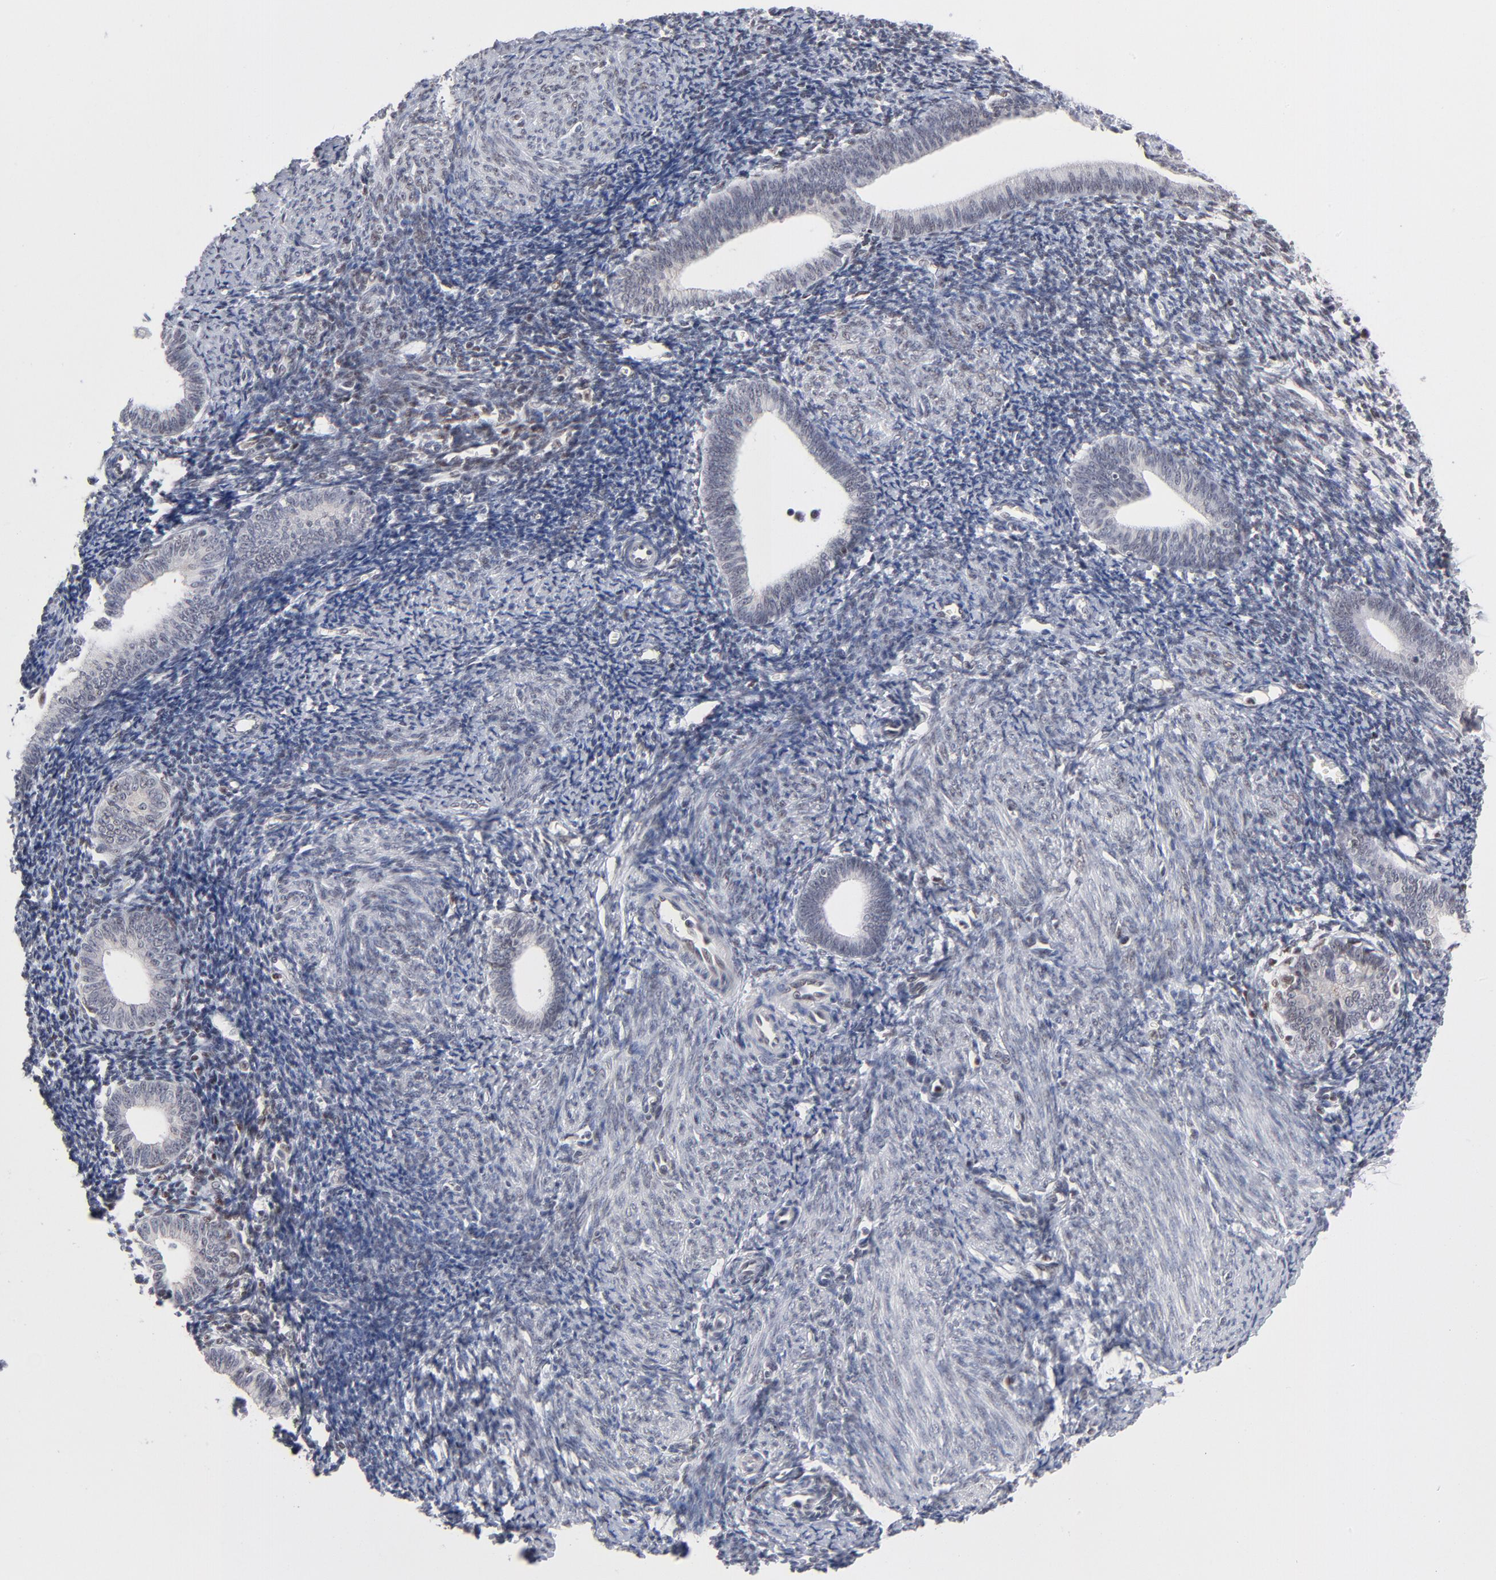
{"staining": {"intensity": "negative", "quantity": "none", "location": "none"}, "tissue": "endometrium", "cell_type": "Cells in endometrial stroma", "image_type": "normal", "snomed": [{"axis": "morphology", "description": "Normal tissue, NOS"}, {"axis": "topography", "description": "Endometrium"}], "caption": "Immunohistochemistry (IHC) image of unremarkable endometrium: human endometrium stained with DAB displays no significant protein positivity in cells in endometrial stroma.", "gene": "MAX", "patient": {"sex": "female", "age": 57}}